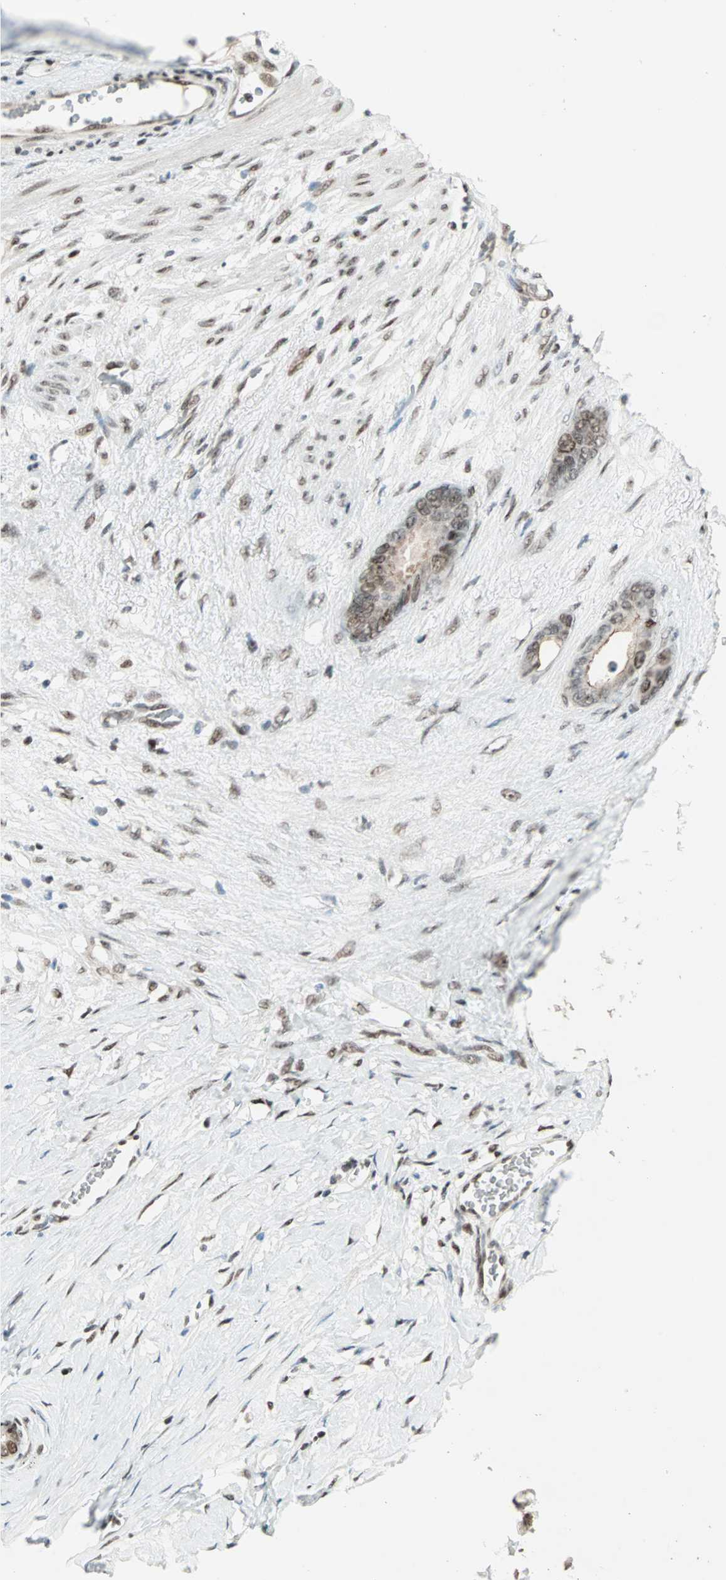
{"staining": {"intensity": "moderate", "quantity": ">75%", "location": "nuclear"}, "tissue": "stomach cancer", "cell_type": "Tumor cells", "image_type": "cancer", "snomed": [{"axis": "morphology", "description": "Adenocarcinoma, NOS"}, {"axis": "topography", "description": "Stomach"}], "caption": "An immunohistochemistry (IHC) micrograph of tumor tissue is shown. Protein staining in brown highlights moderate nuclear positivity in stomach adenocarcinoma within tumor cells. (IHC, brightfield microscopy, high magnification).", "gene": "MDC1", "patient": {"sex": "female", "age": 75}}